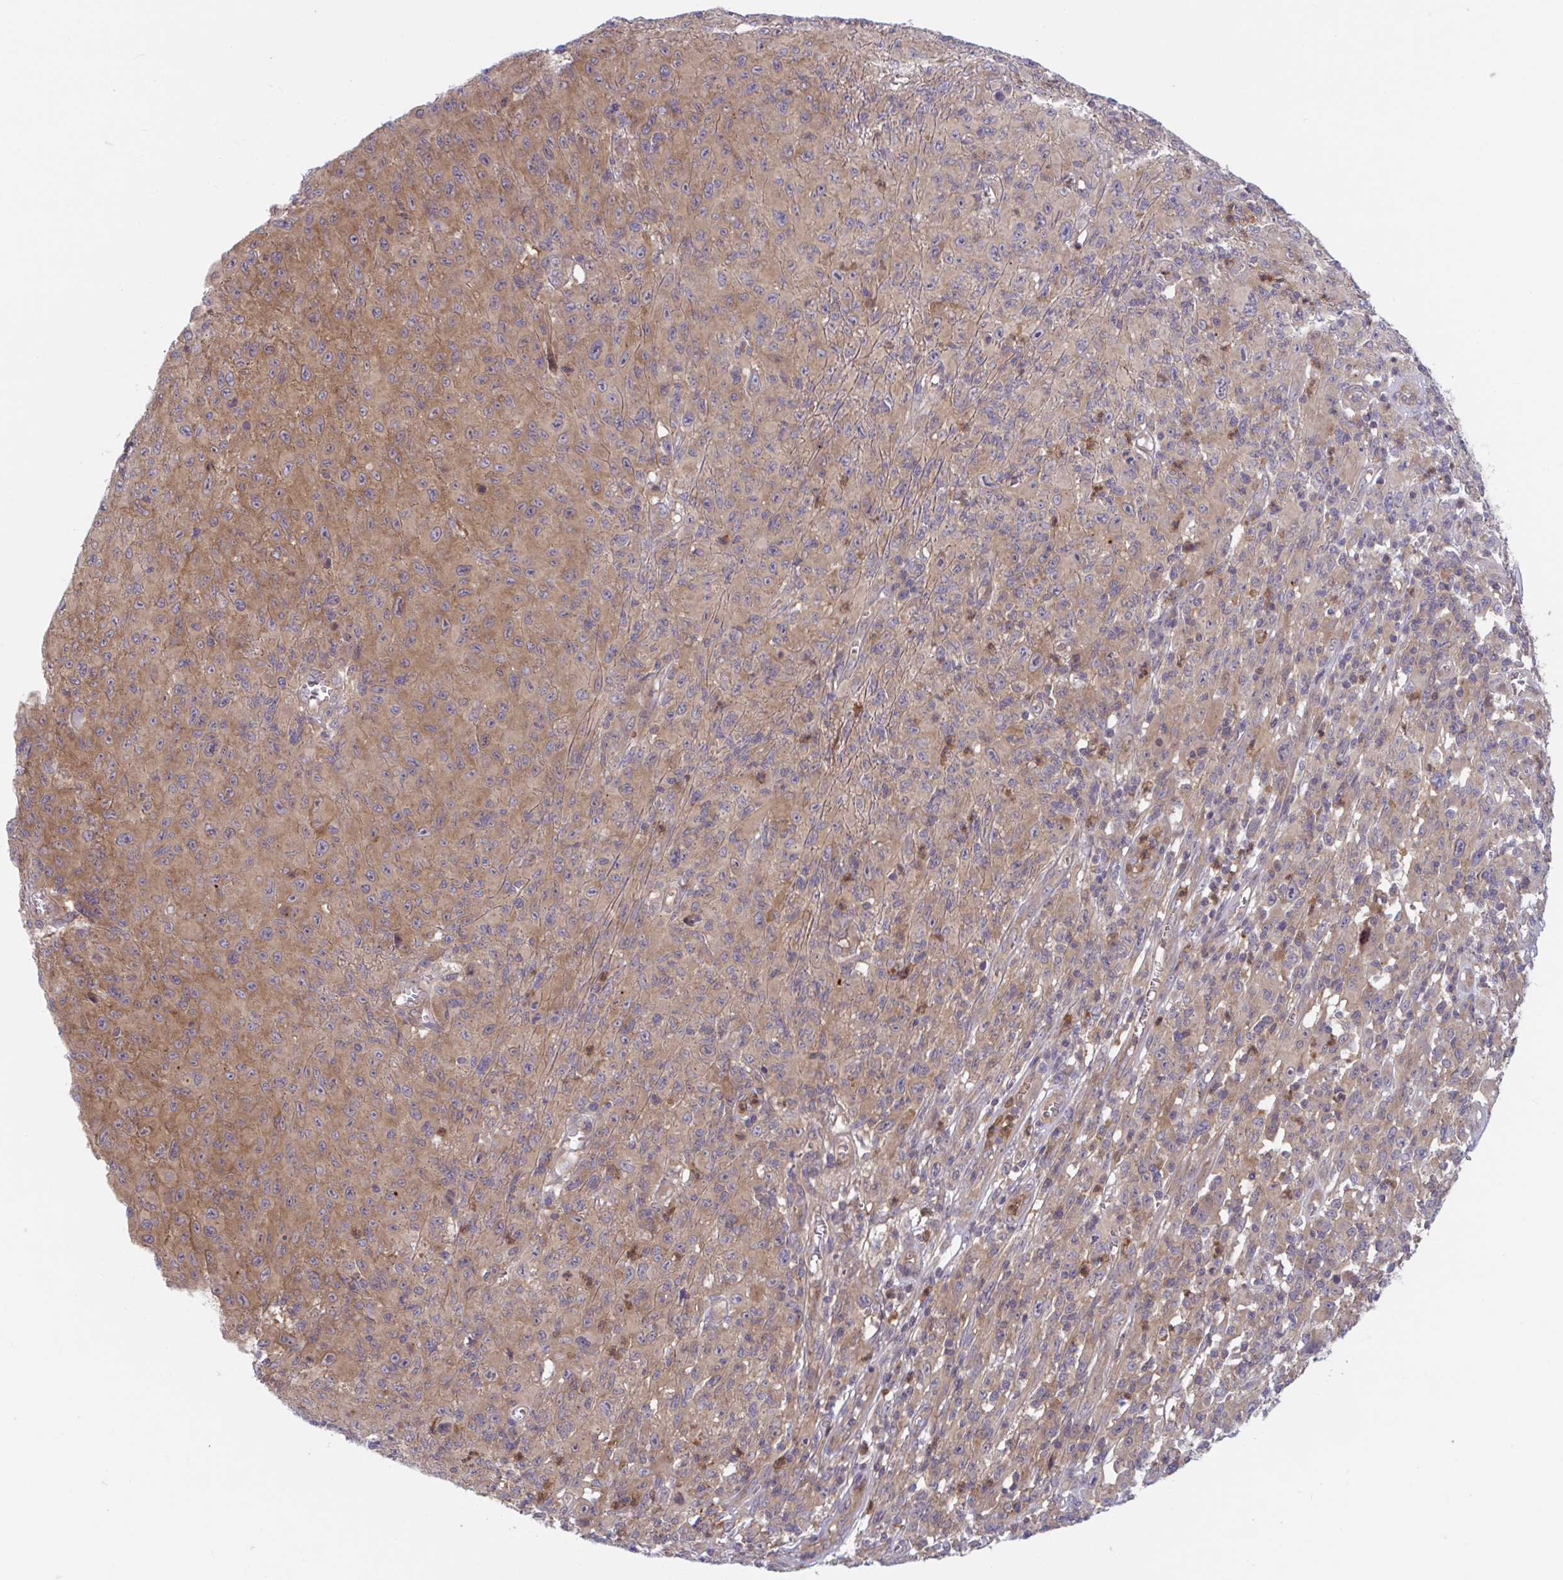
{"staining": {"intensity": "weak", "quantity": ">75%", "location": "cytoplasmic/membranous"}, "tissue": "melanoma", "cell_type": "Tumor cells", "image_type": "cancer", "snomed": [{"axis": "morphology", "description": "Malignant melanoma, NOS"}, {"axis": "topography", "description": "Skin"}], "caption": "There is low levels of weak cytoplasmic/membranous staining in tumor cells of malignant melanoma, as demonstrated by immunohistochemical staining (brown color).", "gene": "LMNTD2", "patient": {"sex": "male", "age": 46}}